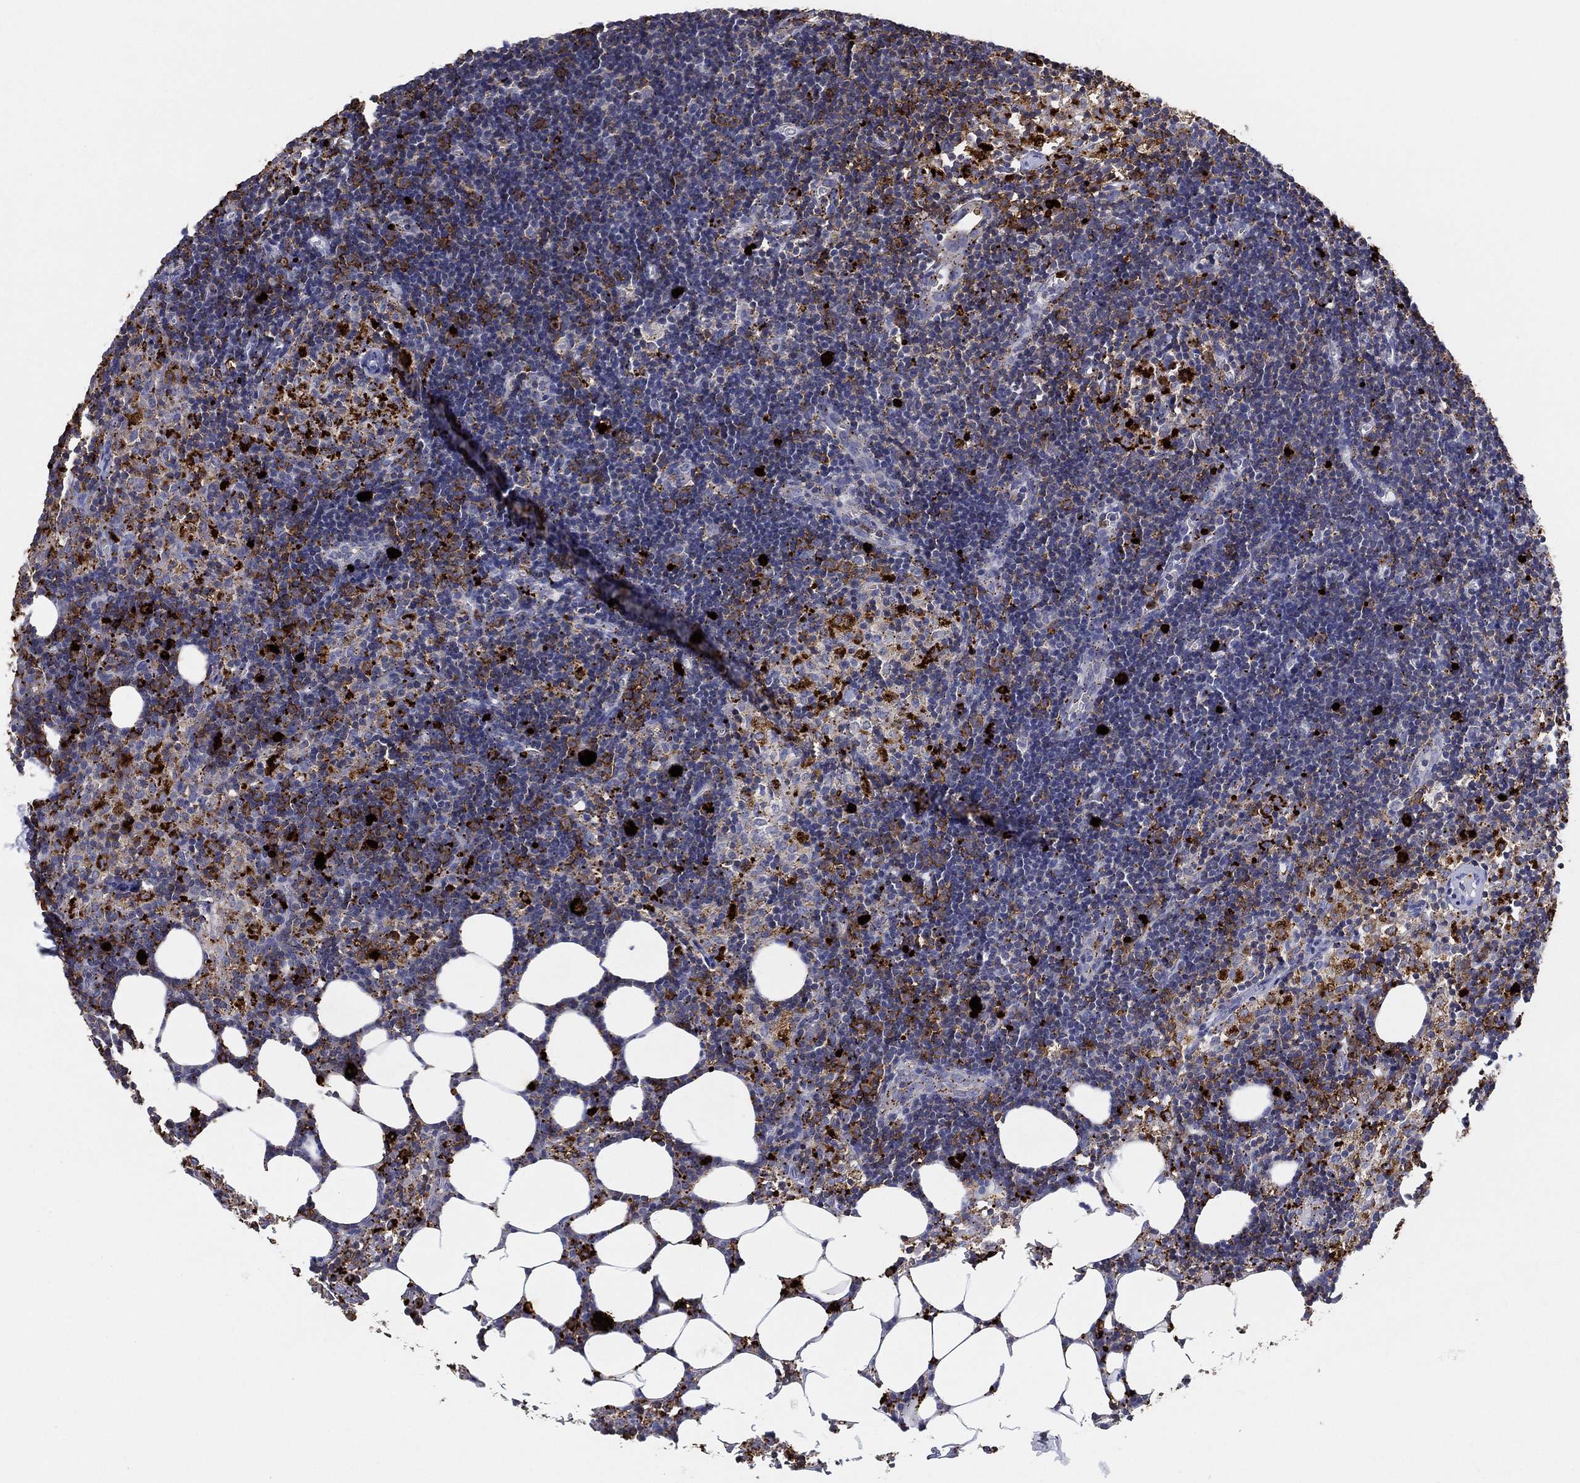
{"staining": {"intensity": "moderate", "quantity": "<25%", "location": "cytoplasmic/membranous"}, "tissue": "lymph node", "cell_type": "Germinal center cells", "image_type": "normal", "snomed": [{"axis": "morphology", "description": "Normal tissue, NOS"}, {"axis": "topography", "description": "Lymph node"}], "caption": "Immunohistochemical staining of normal lymph node demonstrates moderate cytoplasmic/membranous protein expression in approximately <25% of germinal center cells.", "gene": "PLAC8", "patient": {"sex": "female", "age": 52}}